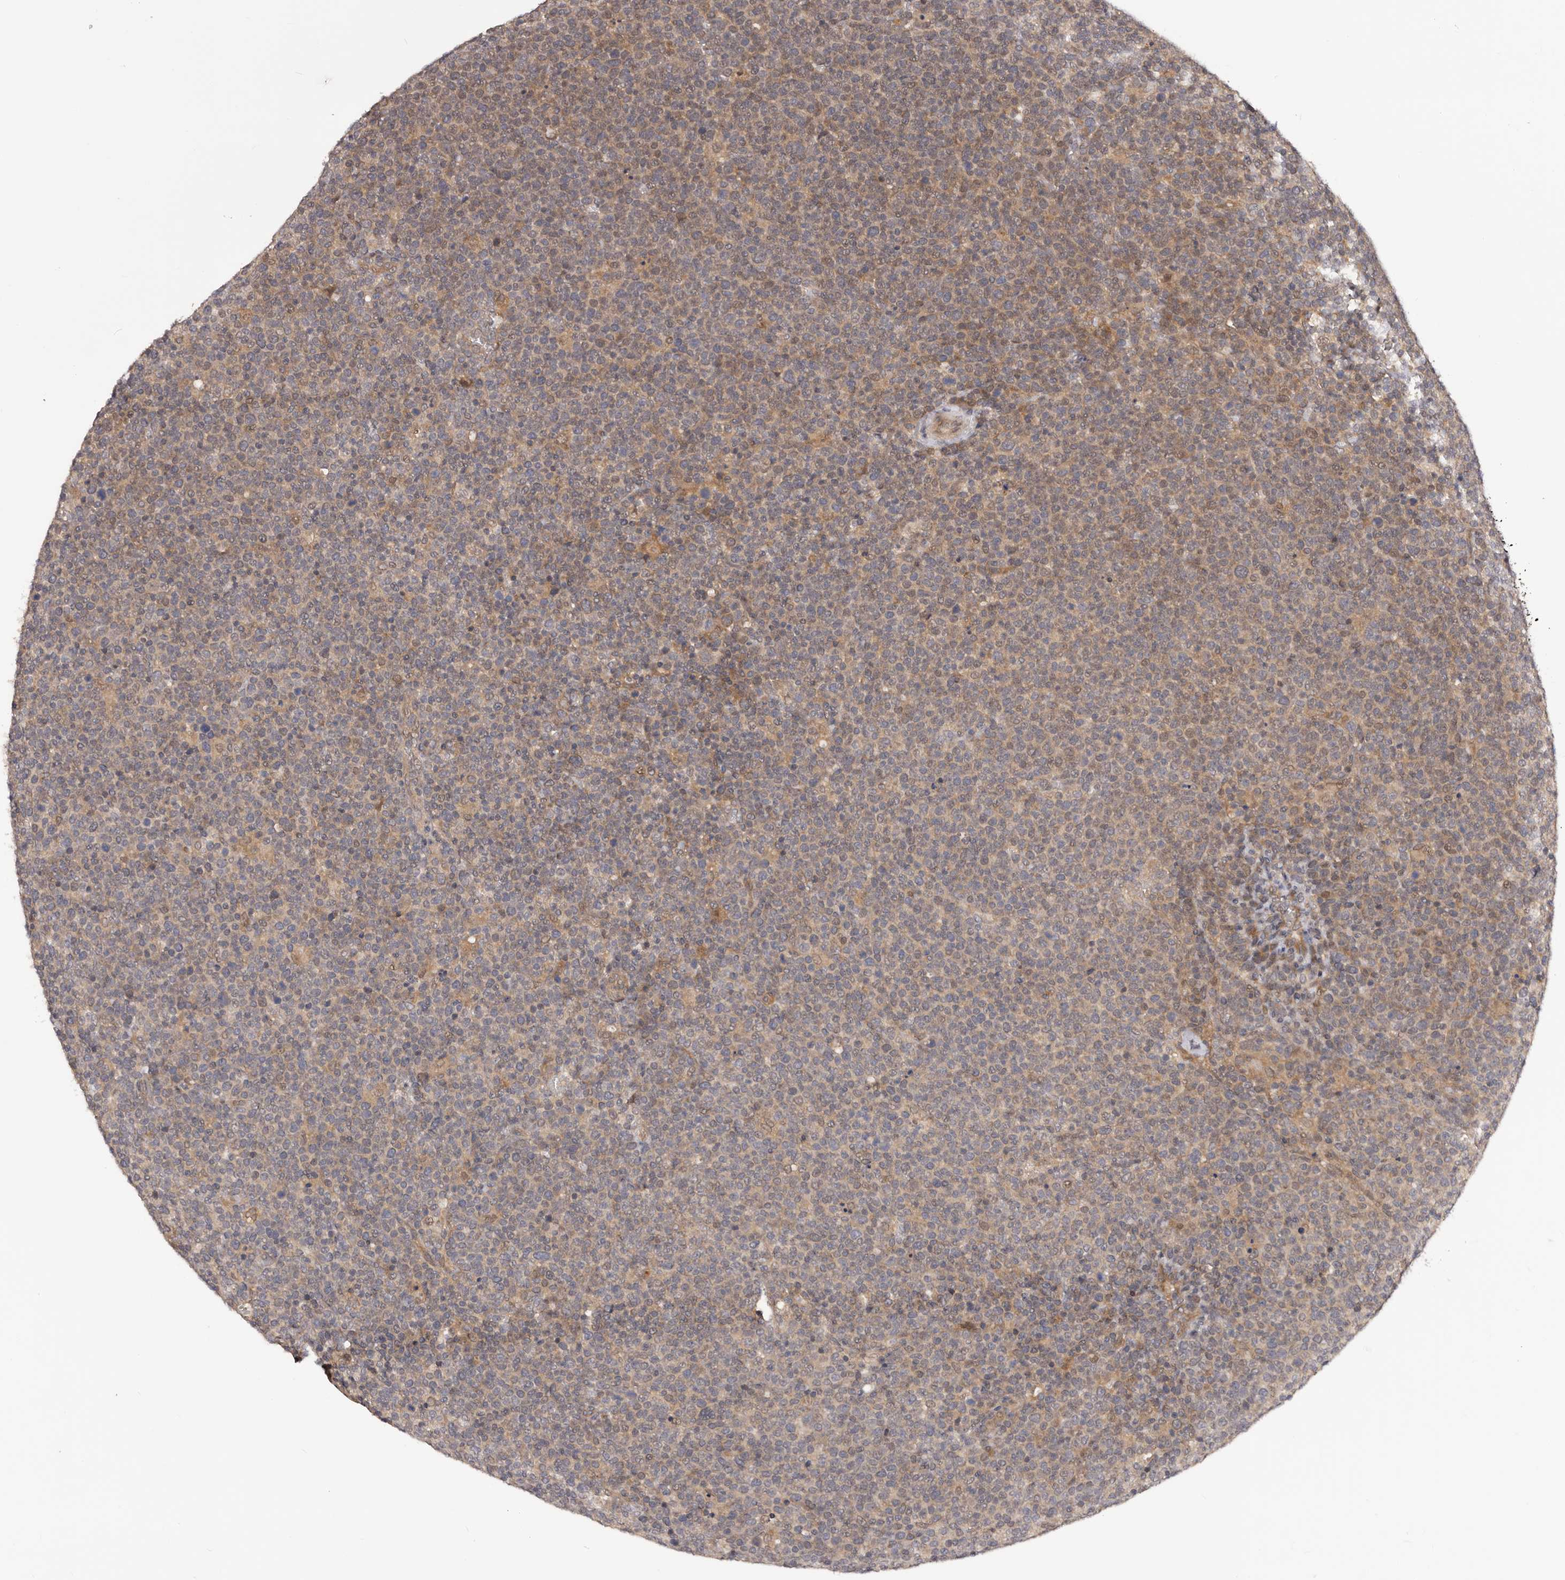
{"staining": {"intensity": "weak", "quantity": "25%-75%", "location": "cytoplasmic/membranous"}, "tissue": "lymphoma", "cell_type": "Tumor cells", "image_type": "cancer", "snomed": [{"axis": "morphology", "description": "Malignant lymphoma, non-Hodgkin's type, High grade"}, {"axis": "topography", "description": "Lymph node"}], "caption": "Malignant lymphoma, non-Hodgkin's type (high-grade) was stained to show a protein in brown. There is low levels of weak cytoplasmic/membranous staining in about 25%-75% of tumor cells. (IHC, brightfield microscopy, high magnification).", "gene": "MDP1", "patient": {"sex": "male", "age": 61}}